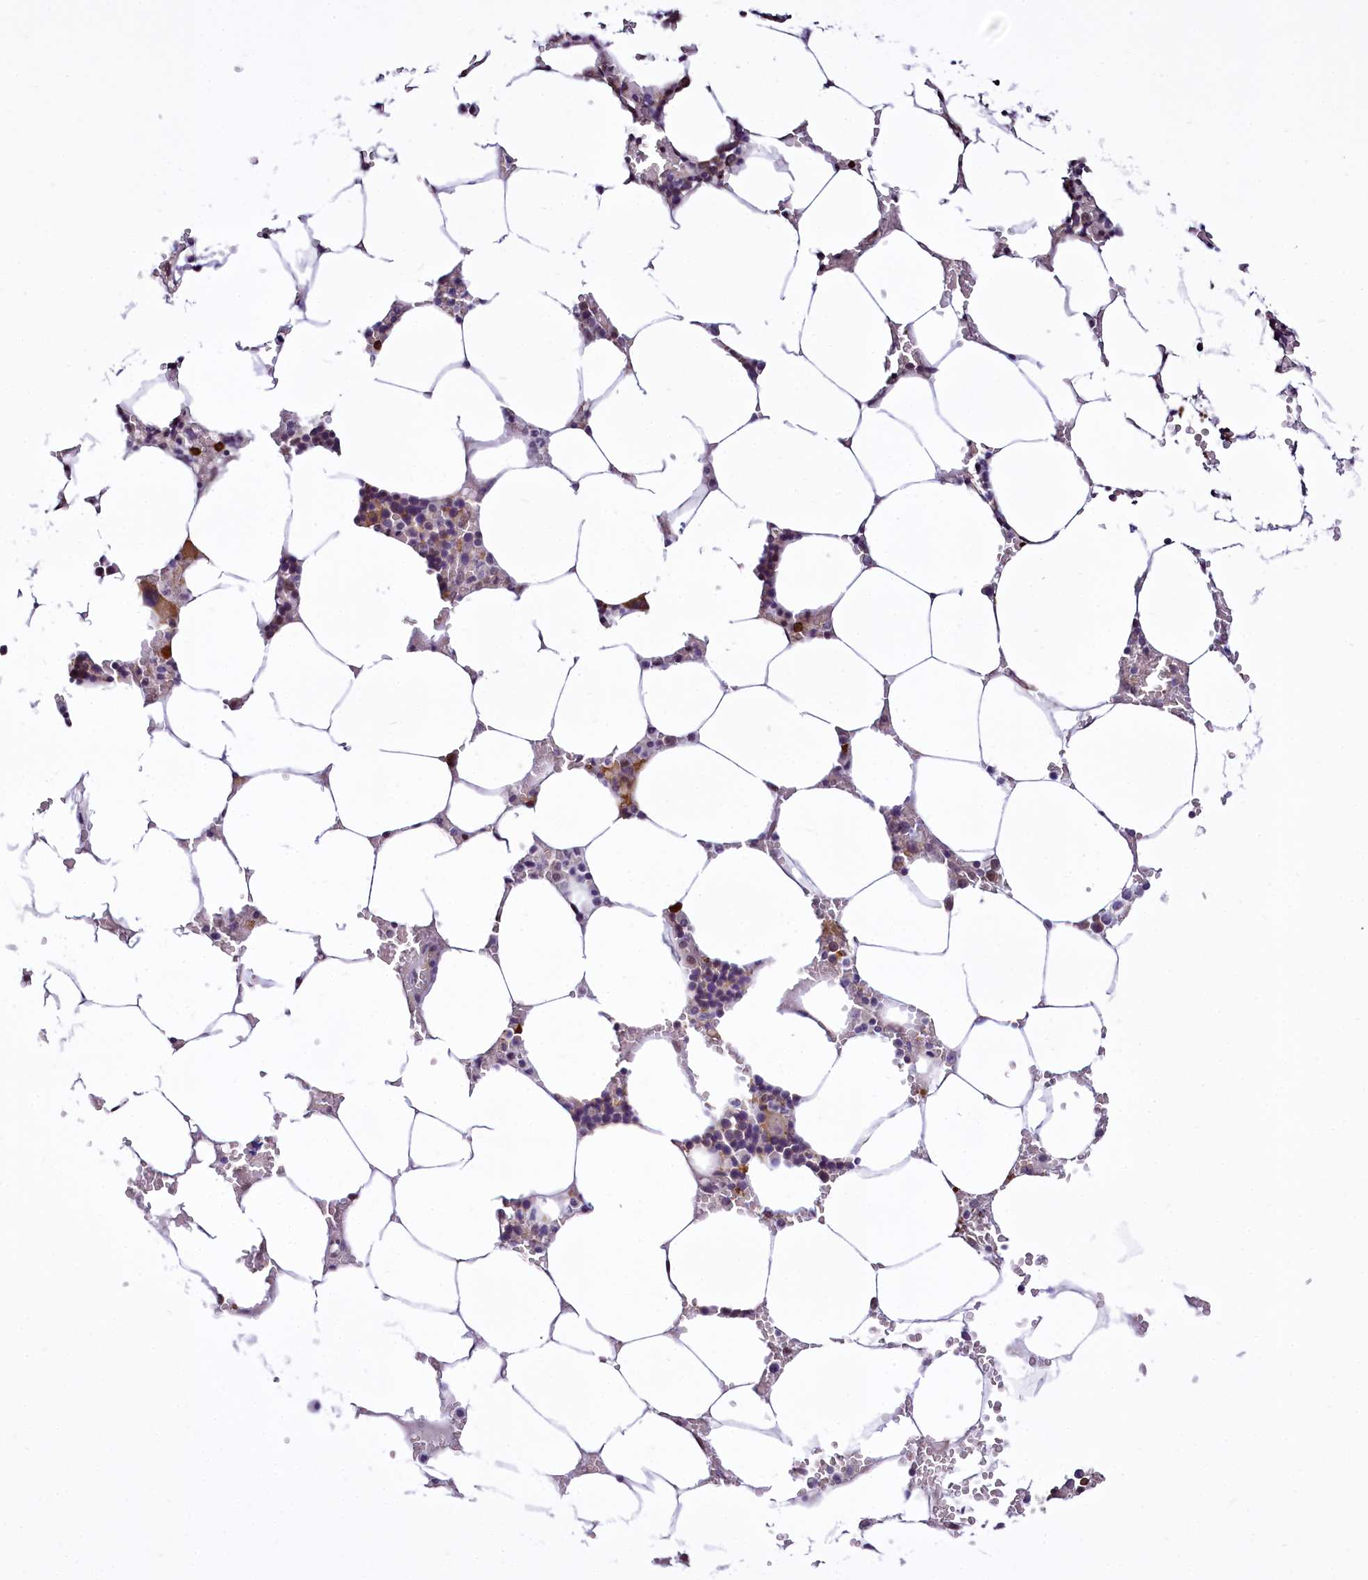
{"staining": {"intensity": "moderate", "quantity": "<25%", "location": "cytoplasmic/membranous"}, "tissue": "bone marrow", "cell_type": "Hematopoietic cells", "image_type": "normal", "snomed": [{"axis": "morphology", "description": "Normal tissue, NOS"}, {"axis": "topography", "description": "Bone marrow"}], "caption": "This micrograph demonstrates IHC staining of normal human bone marrow, with low moderate cytoplasmic/membranous positivity in approximately <25% of hematopoietic cells.", "gene": "BANK1", "patient": {"sex": "male", "age": 70}}